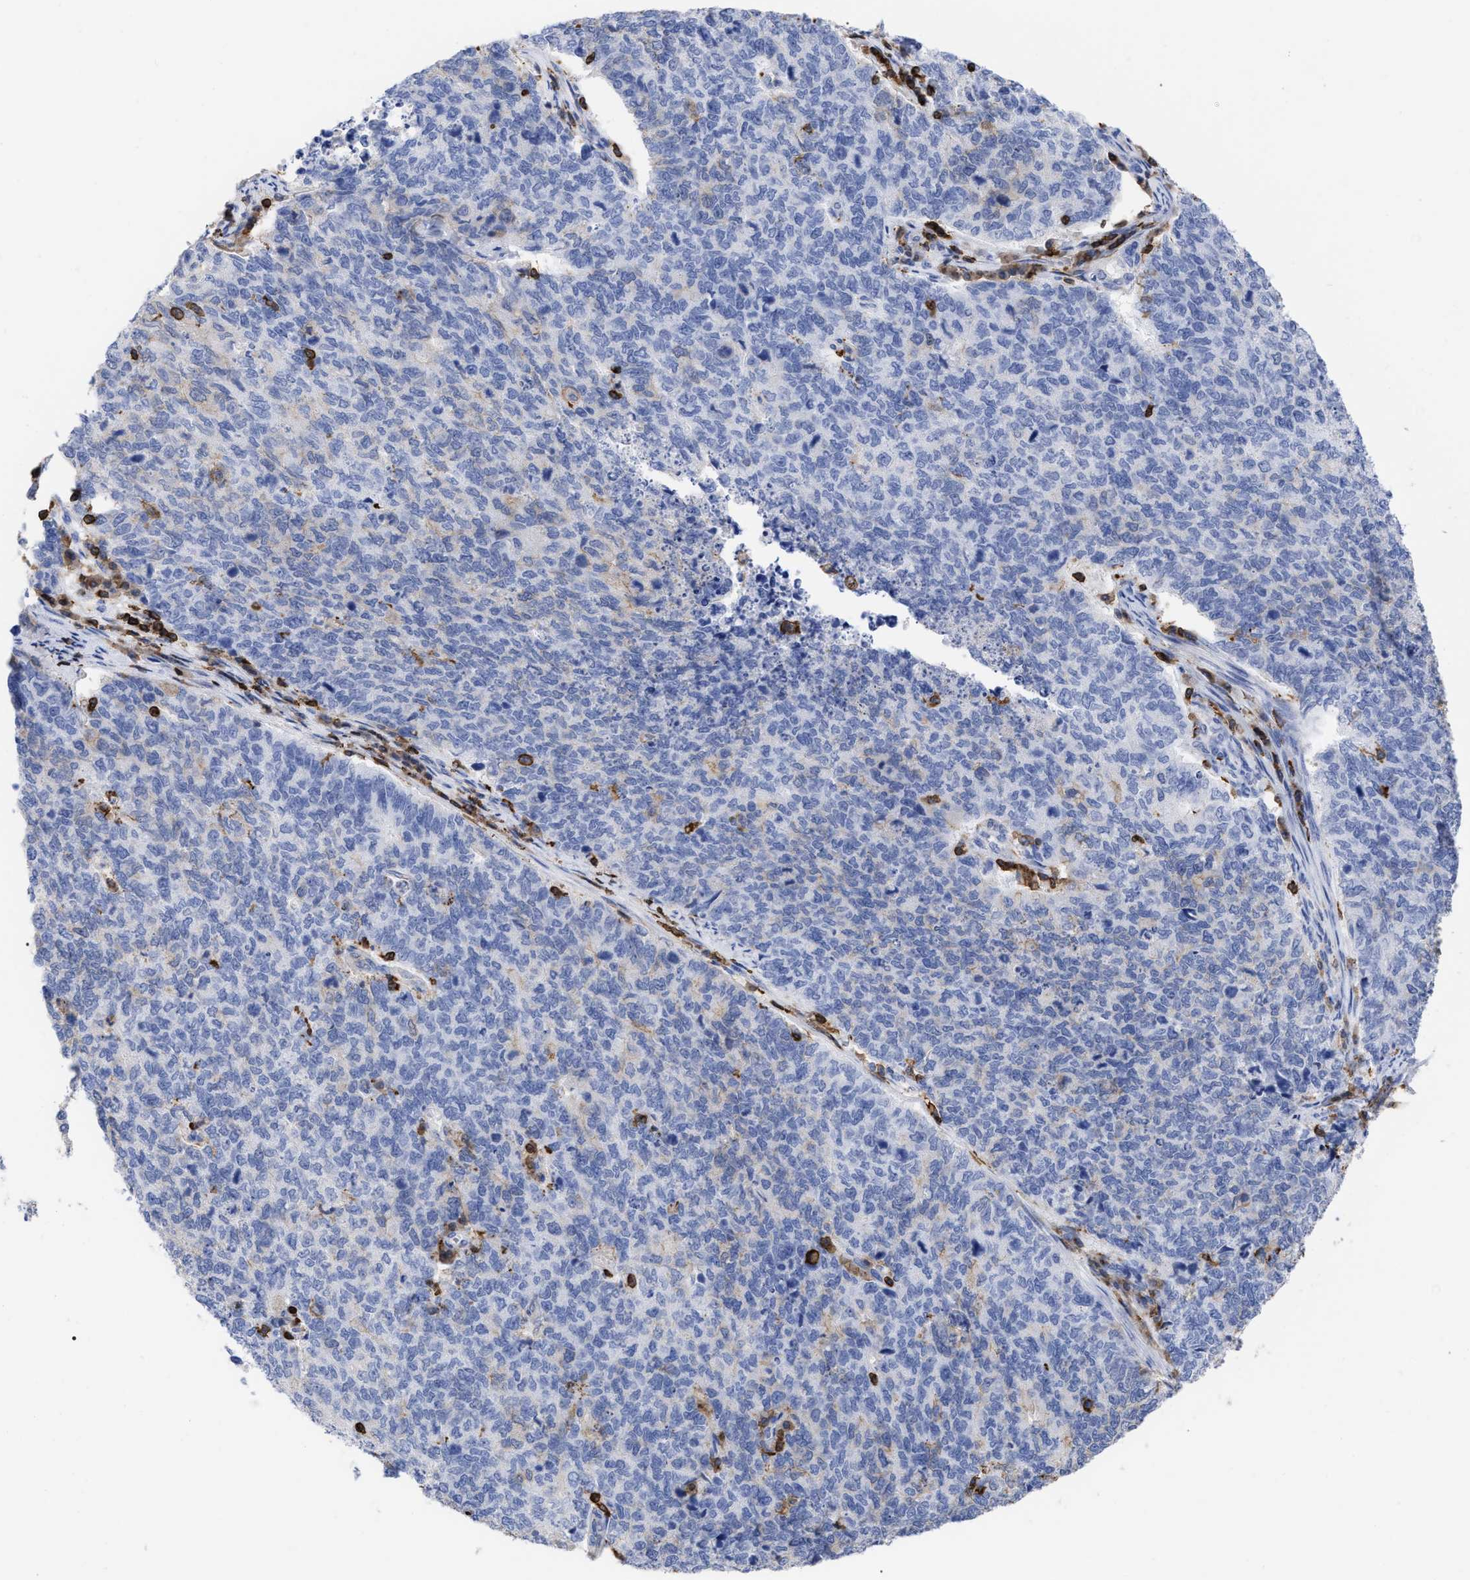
{"staining": {"intensity": "weak", "quantity": "<25%", "location": "cytoplasmic/membranous"}, "tissue": "cervical cancer", "cell_type": "Tumor cells", "image_type": "cancer", "snomed": [{"axis": "morphology", "description": "Squamous cell carcinoma, NOS"}, {"axis": "topography", "description": "Cervix"}], "caption": "Immunohistochemical staining of human cervical cancer (squamous cell carcinoma) displays no significant expression in tumor cells.", "gene": "HCLS1", "patient": {"sex": "female", "age": 63}}